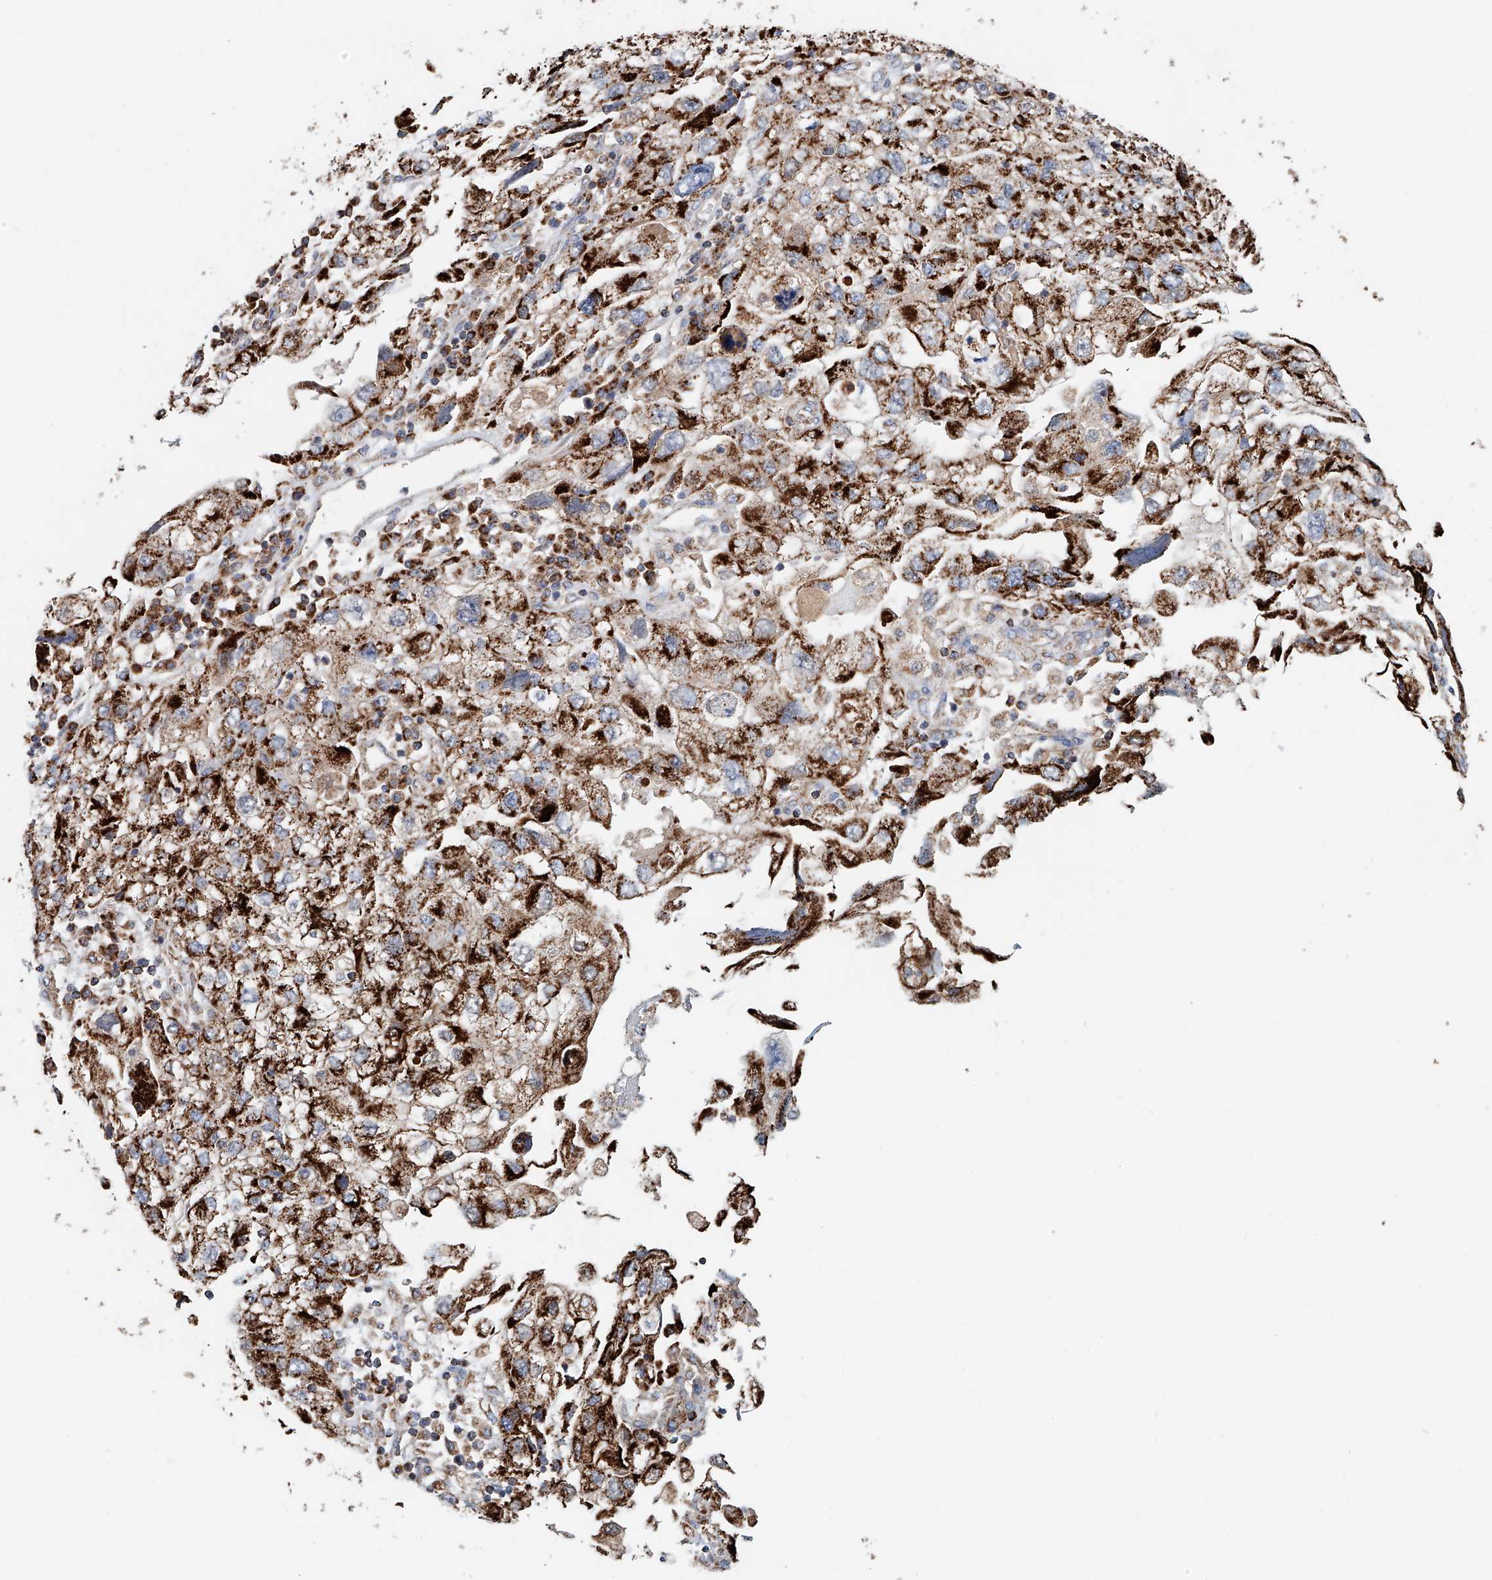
{"staining": {"intensity": "strong", "quantity": ">75%", "location": "cytoplasmic/membranous"}, "tissue": "endometrial cancer", "cell_type": "Tumor cells", "image_type": "cancer", "snomed": [{"axis": "morphology", "description": "Adenocarcinoma, NOS"}, {"axis": "topography", "description": "Endometrium"}], "caption": "Brown immunohistochemical staining in endometrial cancer reveals strong cytoplasmic/membranous staining in approximately >75% of tumor cells.", "gene": "CARD10", "patient": {"sex": "female", "age": 49}}